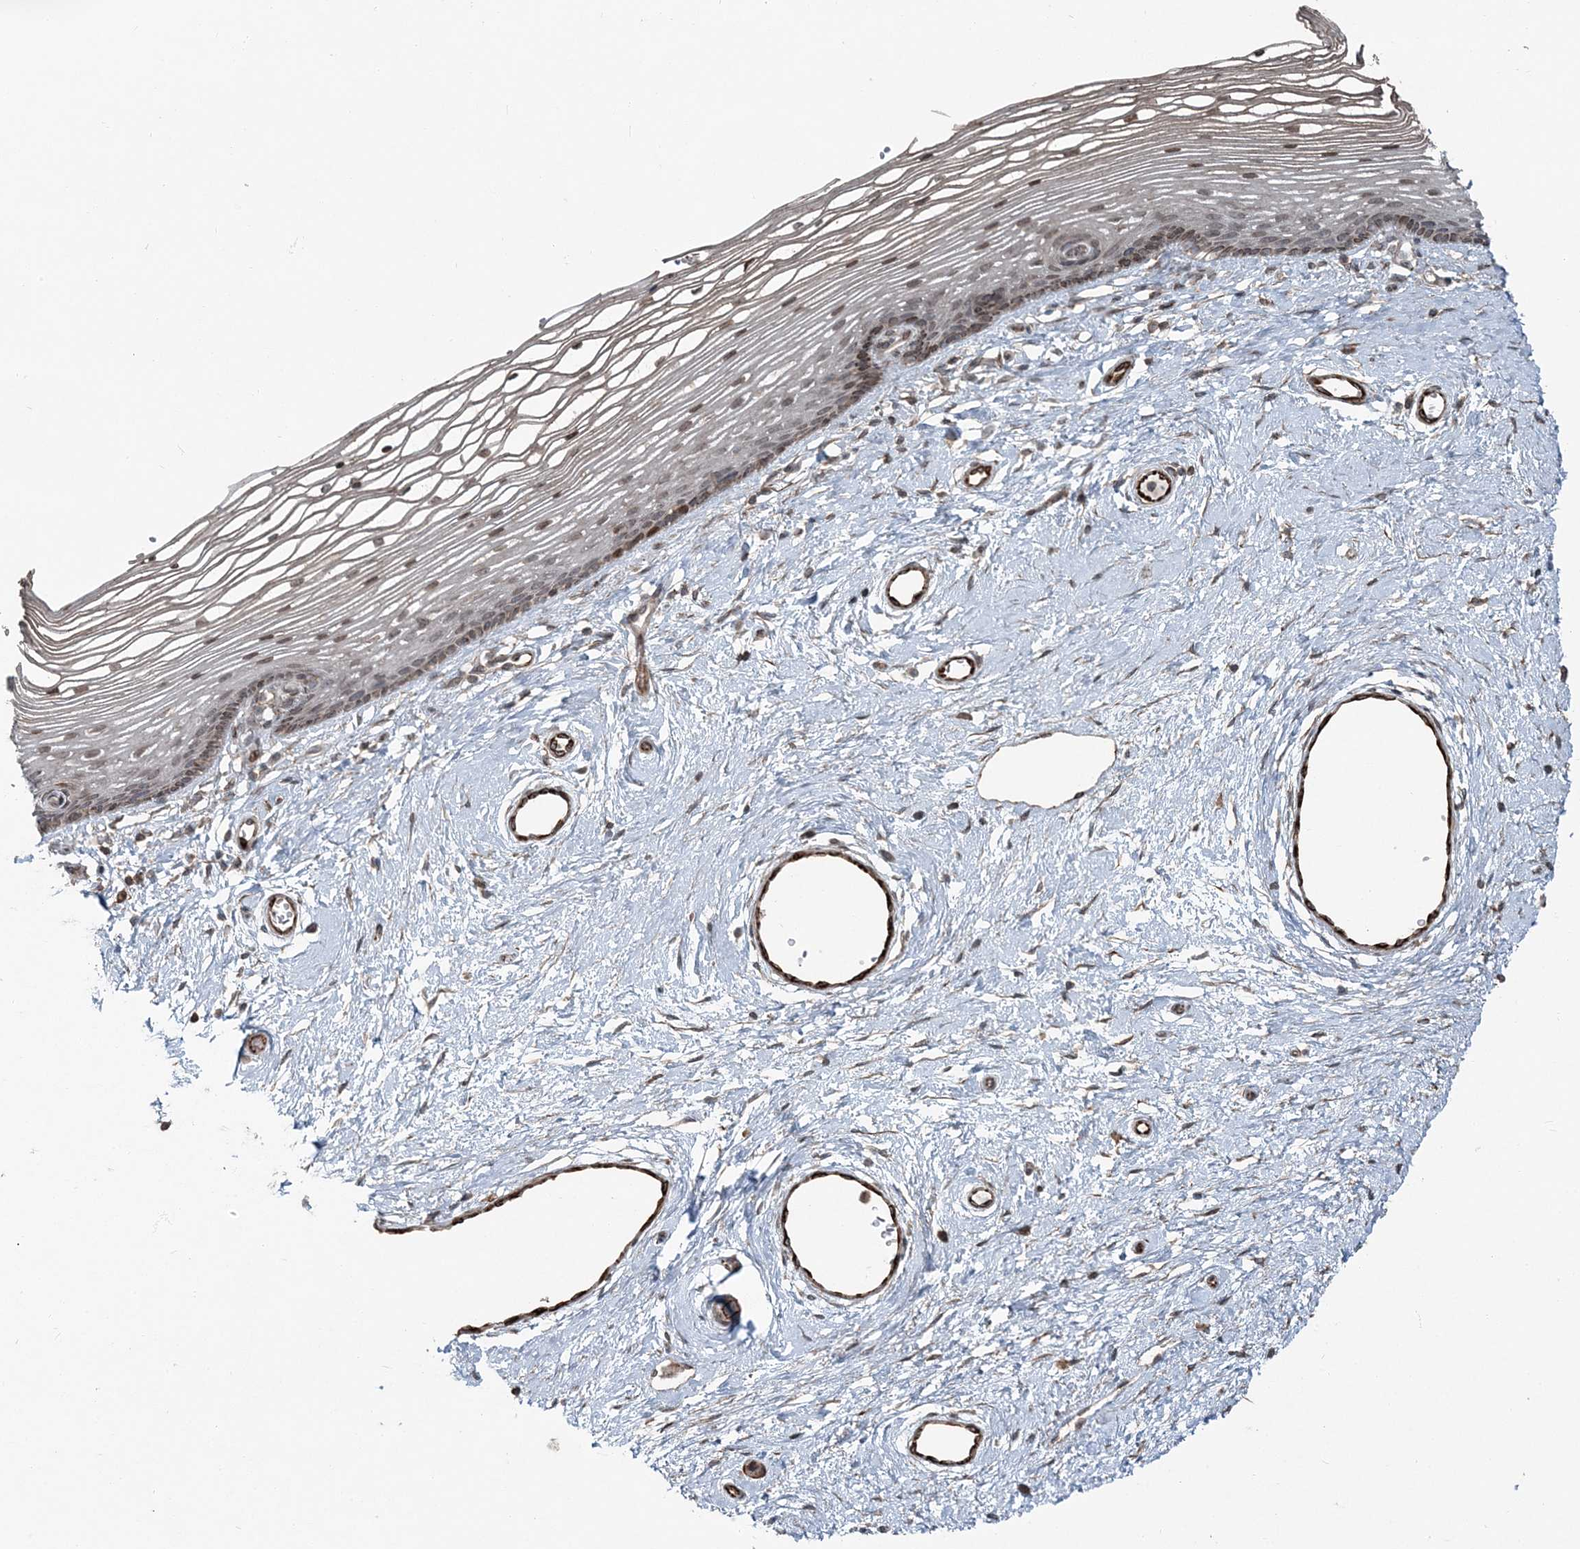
{"staining": {"intensity": "weak", "quantity": "25%-75%", "location": "cytoplasmic/membranous,nuclear"}, "tissue": "vagina", "cell_type": "Squamous epithelial cells", "image_type": "normal", "snomed": [{"axis": "morphology", "description": "Normal tissue, NOS"}, {"axis": "topography", "description": "Vagina"}], "caption": "The histopathology image exhibits a brown stain indicating the presence of a protein in the cytoplasmic/membranous,nuclear of squamous epithelial cells in vagina. The staining was performed using DAB to visualize the protein expression in brown, while the nuclei were stained in blue with hematoxylin (Magnification: 20x).", "gene": "FBXL17", "patient": {"sex": "female", "age": 46}}